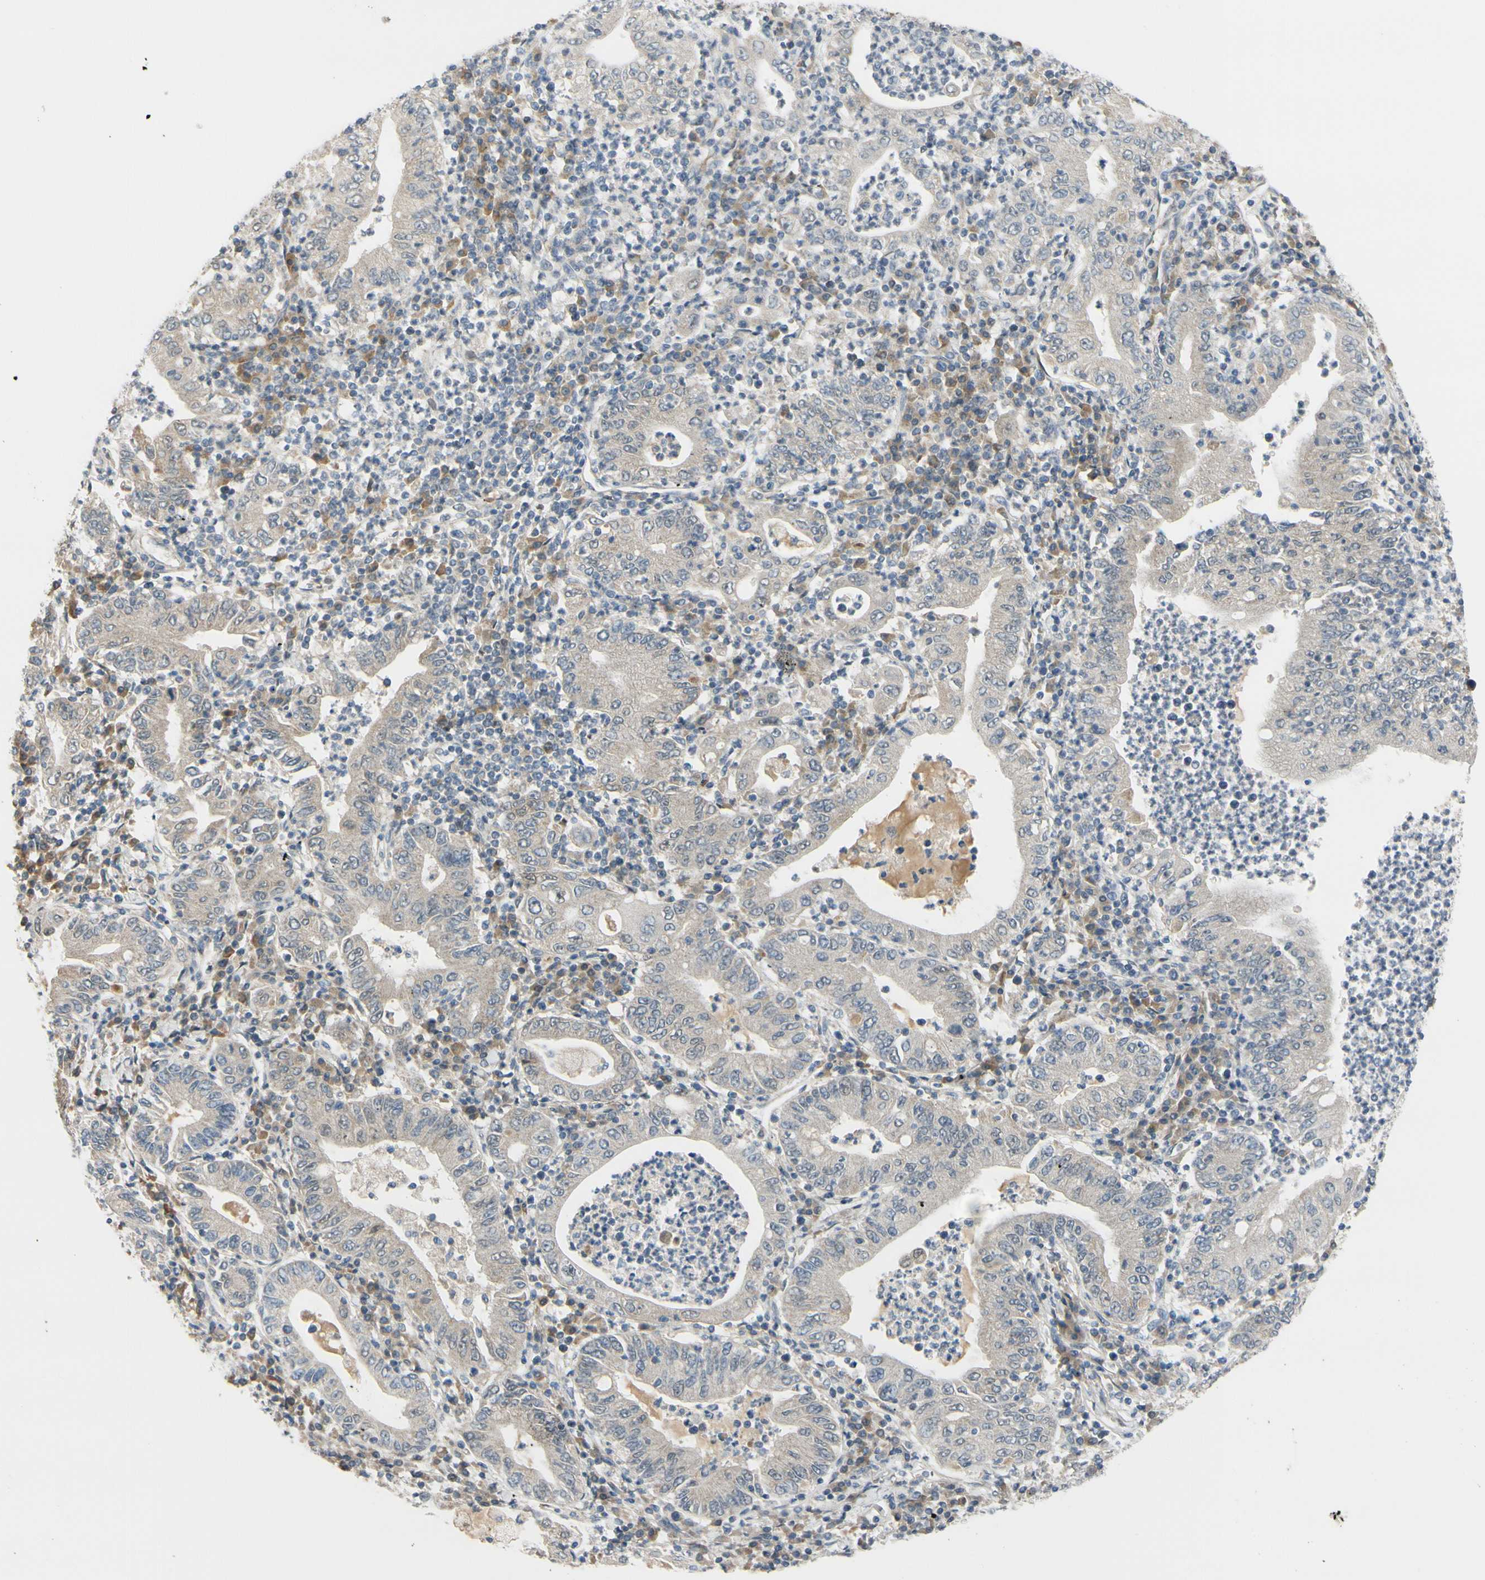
{"staining": {"intensity": "weak", "quantity": "25%-75%", "location": "cytoplasmic/membranous"}, "tissue": "stomach cancer", "cell_type": "Tumor cells", "image_type": "cancer", "snomed": [{"axis": "morphology", "description": "Normal tissue, NOS"}, {"axis": "morphology", "description": "Adenocarcinoma, NOS"}, {"axis": "topography", "description": "Esophagus"}, {"axis": "topography", "description": "Stomach, upper"}, {"axis": "topography", "description": "Peripheral nerve tissue"}], "caption": "This is a micrograph of immunohistochemistry staining of stomach cancer, which shows weak staining in the cytoplasmic/membranous of tumor cells.", "gene": "FHL2", "patient": {"sex": "male", "age": 62}}